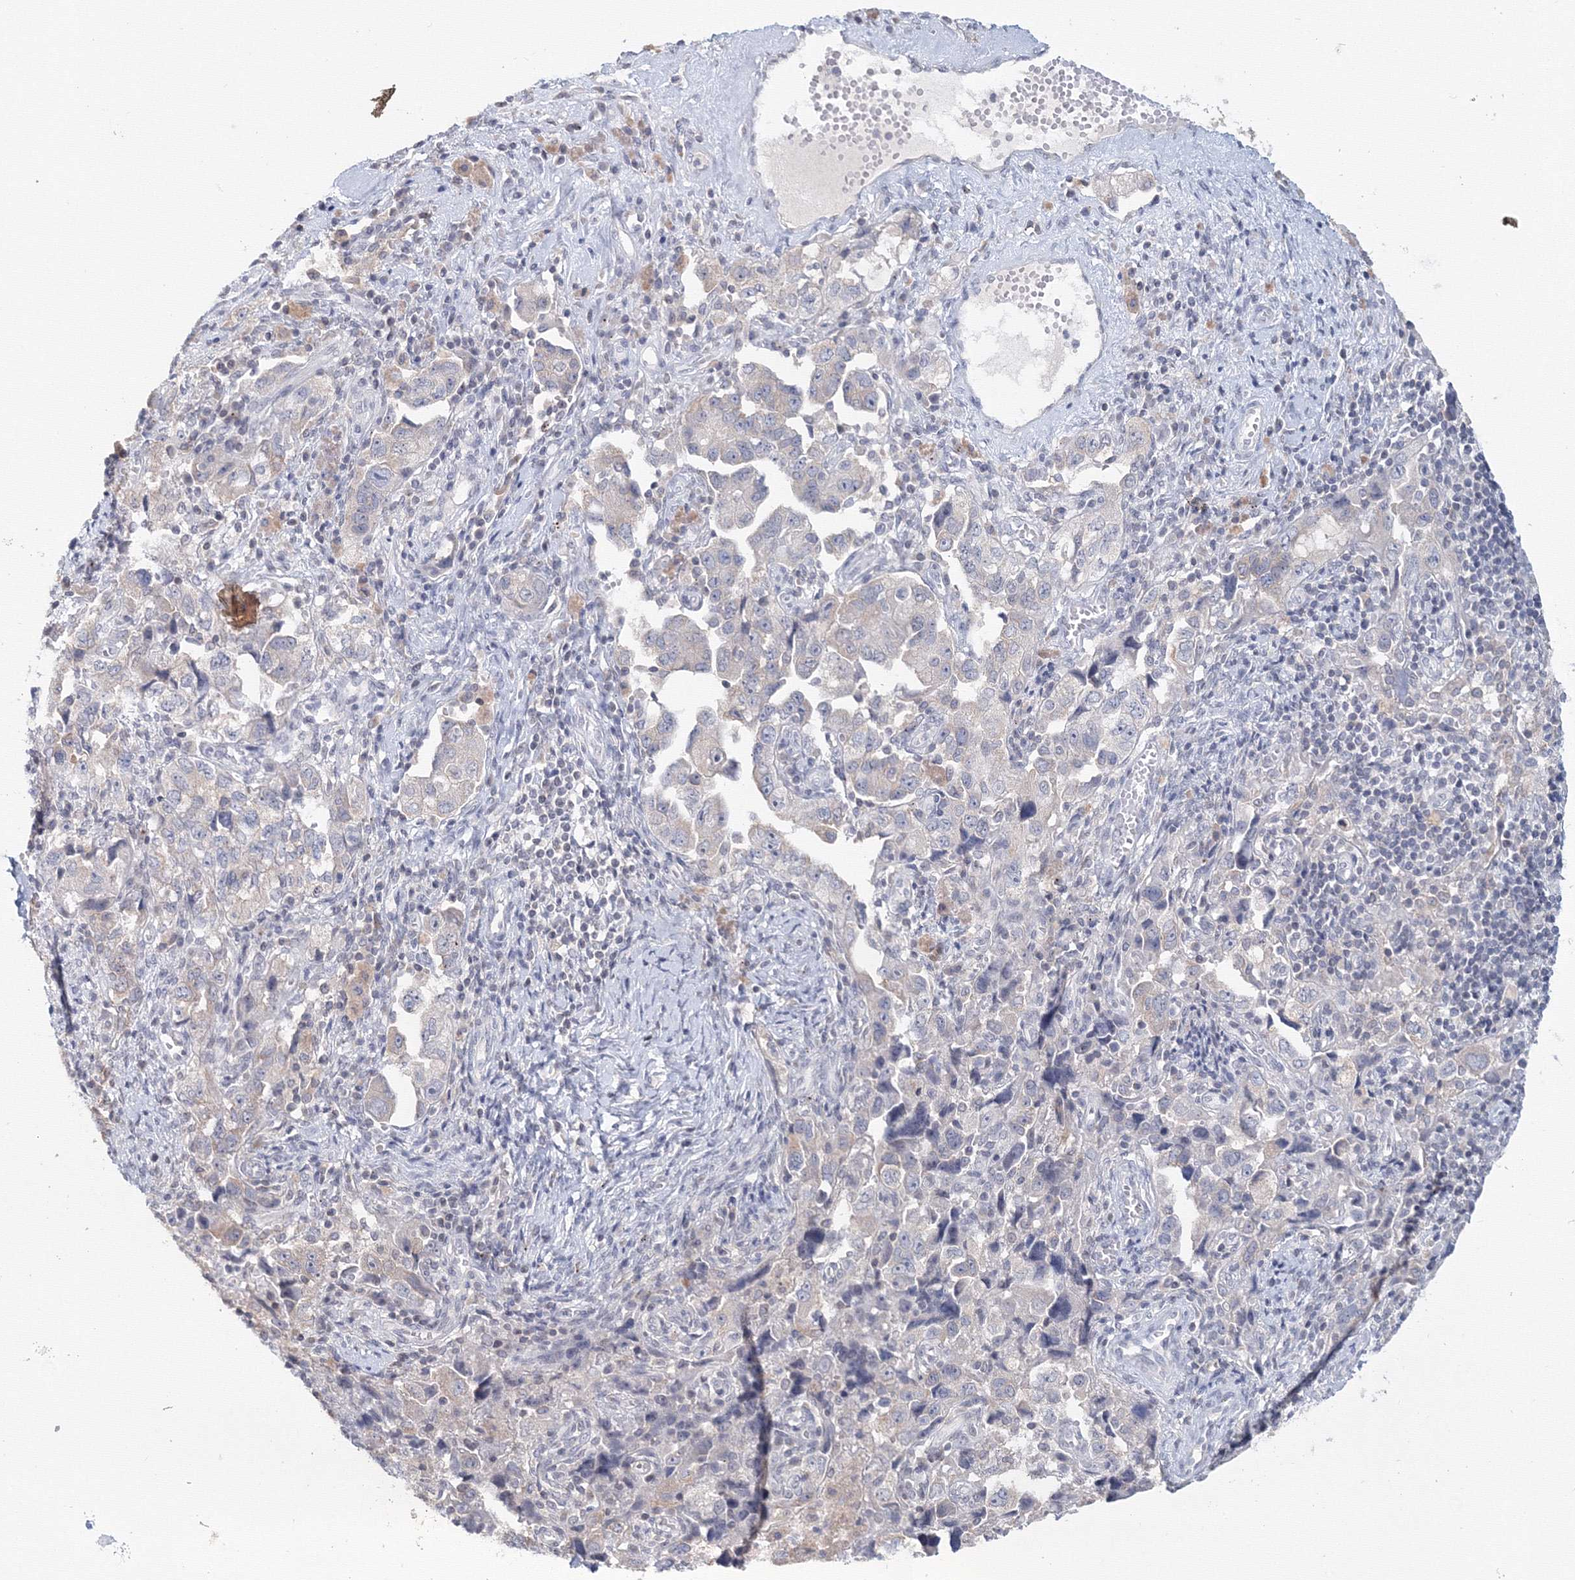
{"staining": {"intensity": "negative", "quantity": "none", "location": "none"}, "tissue": "ovarian cancer", "cell_type": "Tumor cells", "image_type": "cancer", "snomed": [{"axis": "morphology", "description": "Carcinoma, NOS"}, {"axis": "morphology", "description": "Cystadenocarcinoma, serous, NOS"}, {"axis": "topography", "description": "Ovary"}], "caption": "Carcinoma (ovarian) stained for a protein using immunohistochemistry exhibits no expression tumor cells.", "gene": "SLC7A7", "patient": {"sex": "female", "age": 69}}